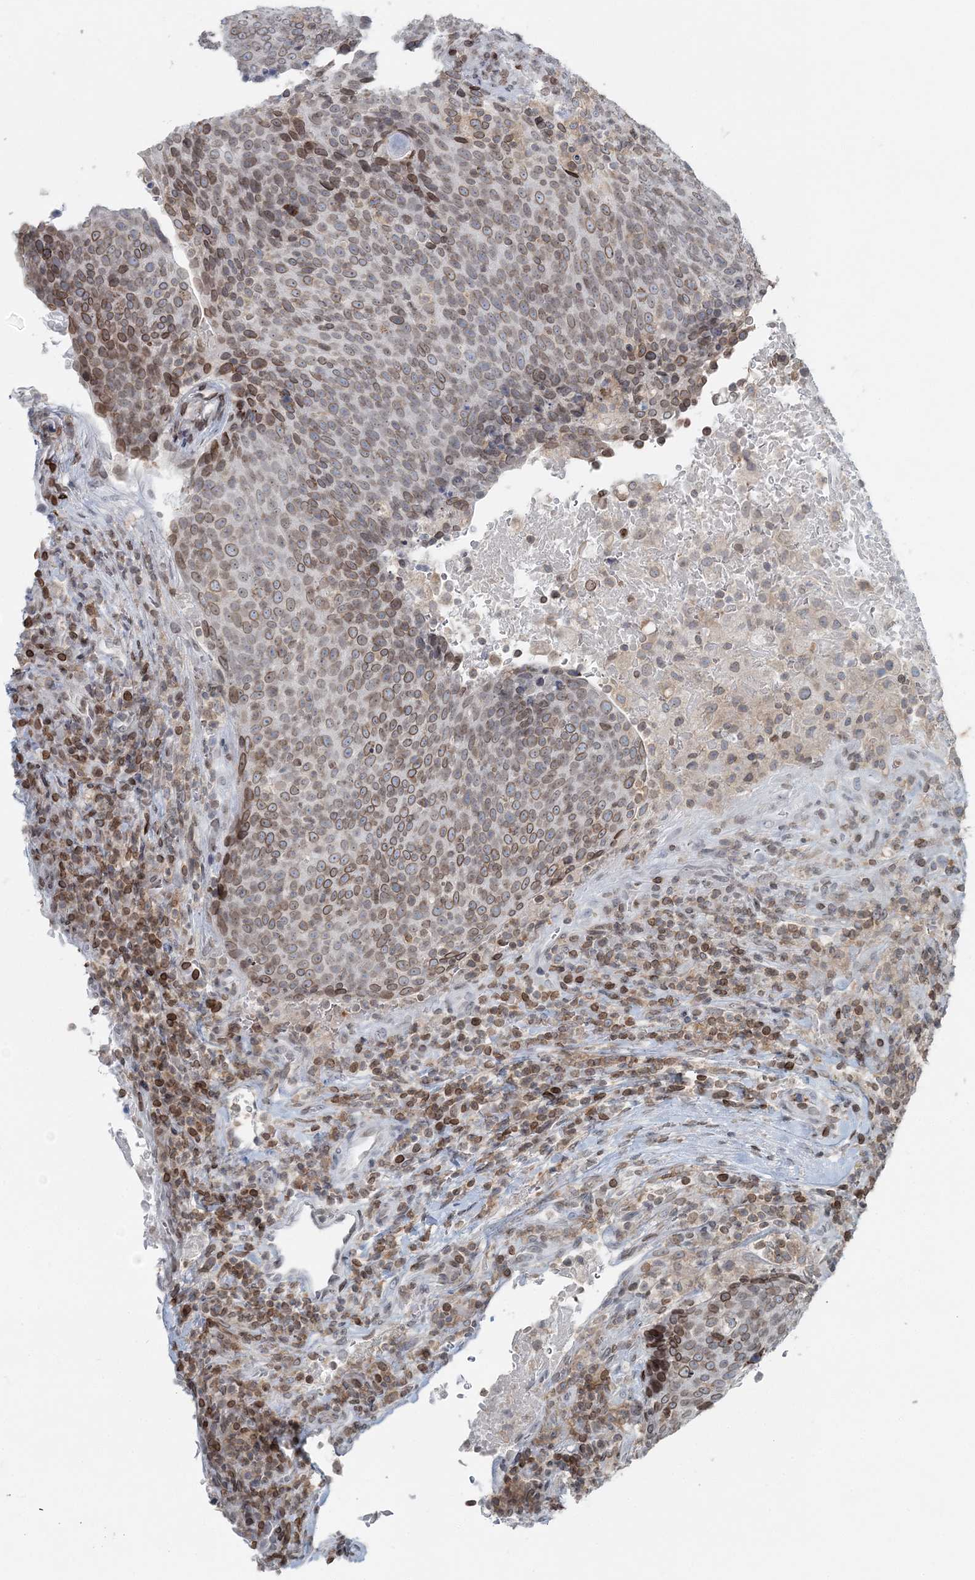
{"staining": {"intensity": "moderate", "quantity": ">75%", "location": "cytoplasmic/membranous,nuclear"}, "tissue": "head and neck cancer", "cell_type": "Tumor cells", "image_type": "cancer", "snomed": [{"axis": "morphology", "description": "Squamous cell carcinoma, NOS"}, {"axis": "morphology", "description": "Squamous cell carcinoma, metastatic, NOS"}, {"axis": "topography", "description": "Lymph node"}, {"axis": "topography", "description": "Head-Neck"}], "caption": "Immunohistochemical staining of head and neck cancer displays medium levels of moderate cytoplasmic/membranous and nuclear protein positivity in approximately >75% of tumor cells.", "gene": "GJD4", "patient": {"sex": "male", "age": 62}}